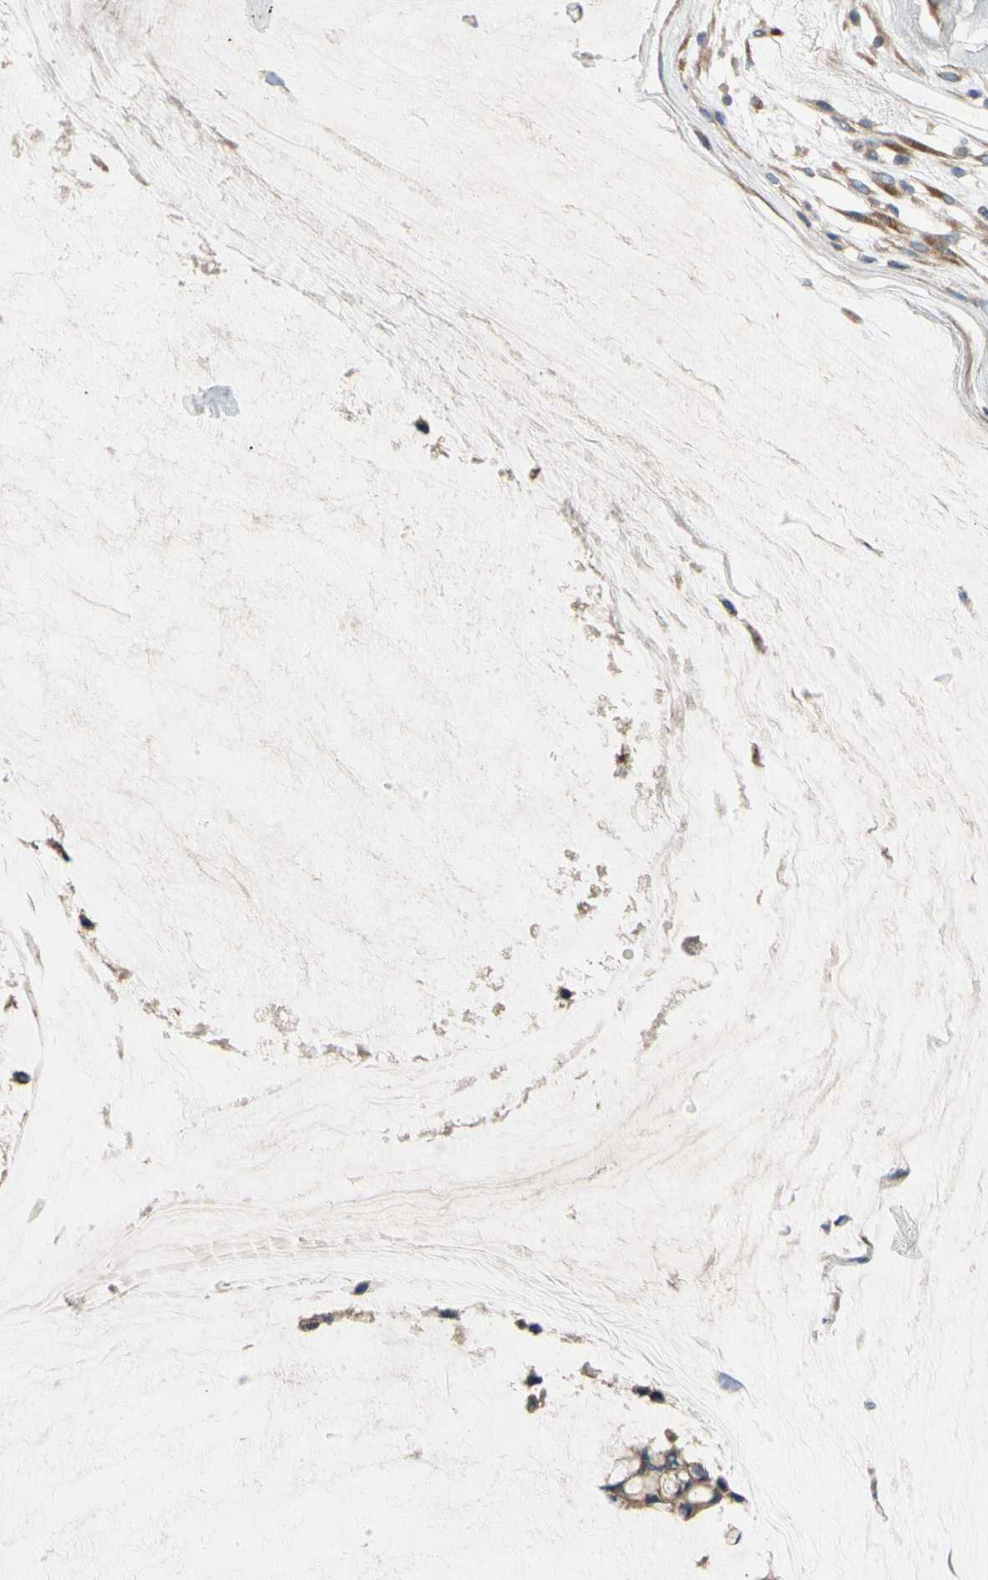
{"staining": {"intensity": "moderate", "quantity": ">75%", "location": "cytoplasmic/membranous"}, "tissue": "ovarian cancer", "cell_type": "Tumor cells", "image_type": "cancer", "snomed": [{"axis": "morphology", "description": "Cystadenocarcinoma, mucinous, NOS"}, {"axis": "topography", "description": "Ovary"}], "caption": "Tumor cells display moderate cytoplasmic/membranous expression in about >75% of cells in ovarian cancer.", "gene": "MBTPS2", "patient": {"sex": "female", "age": 39}}